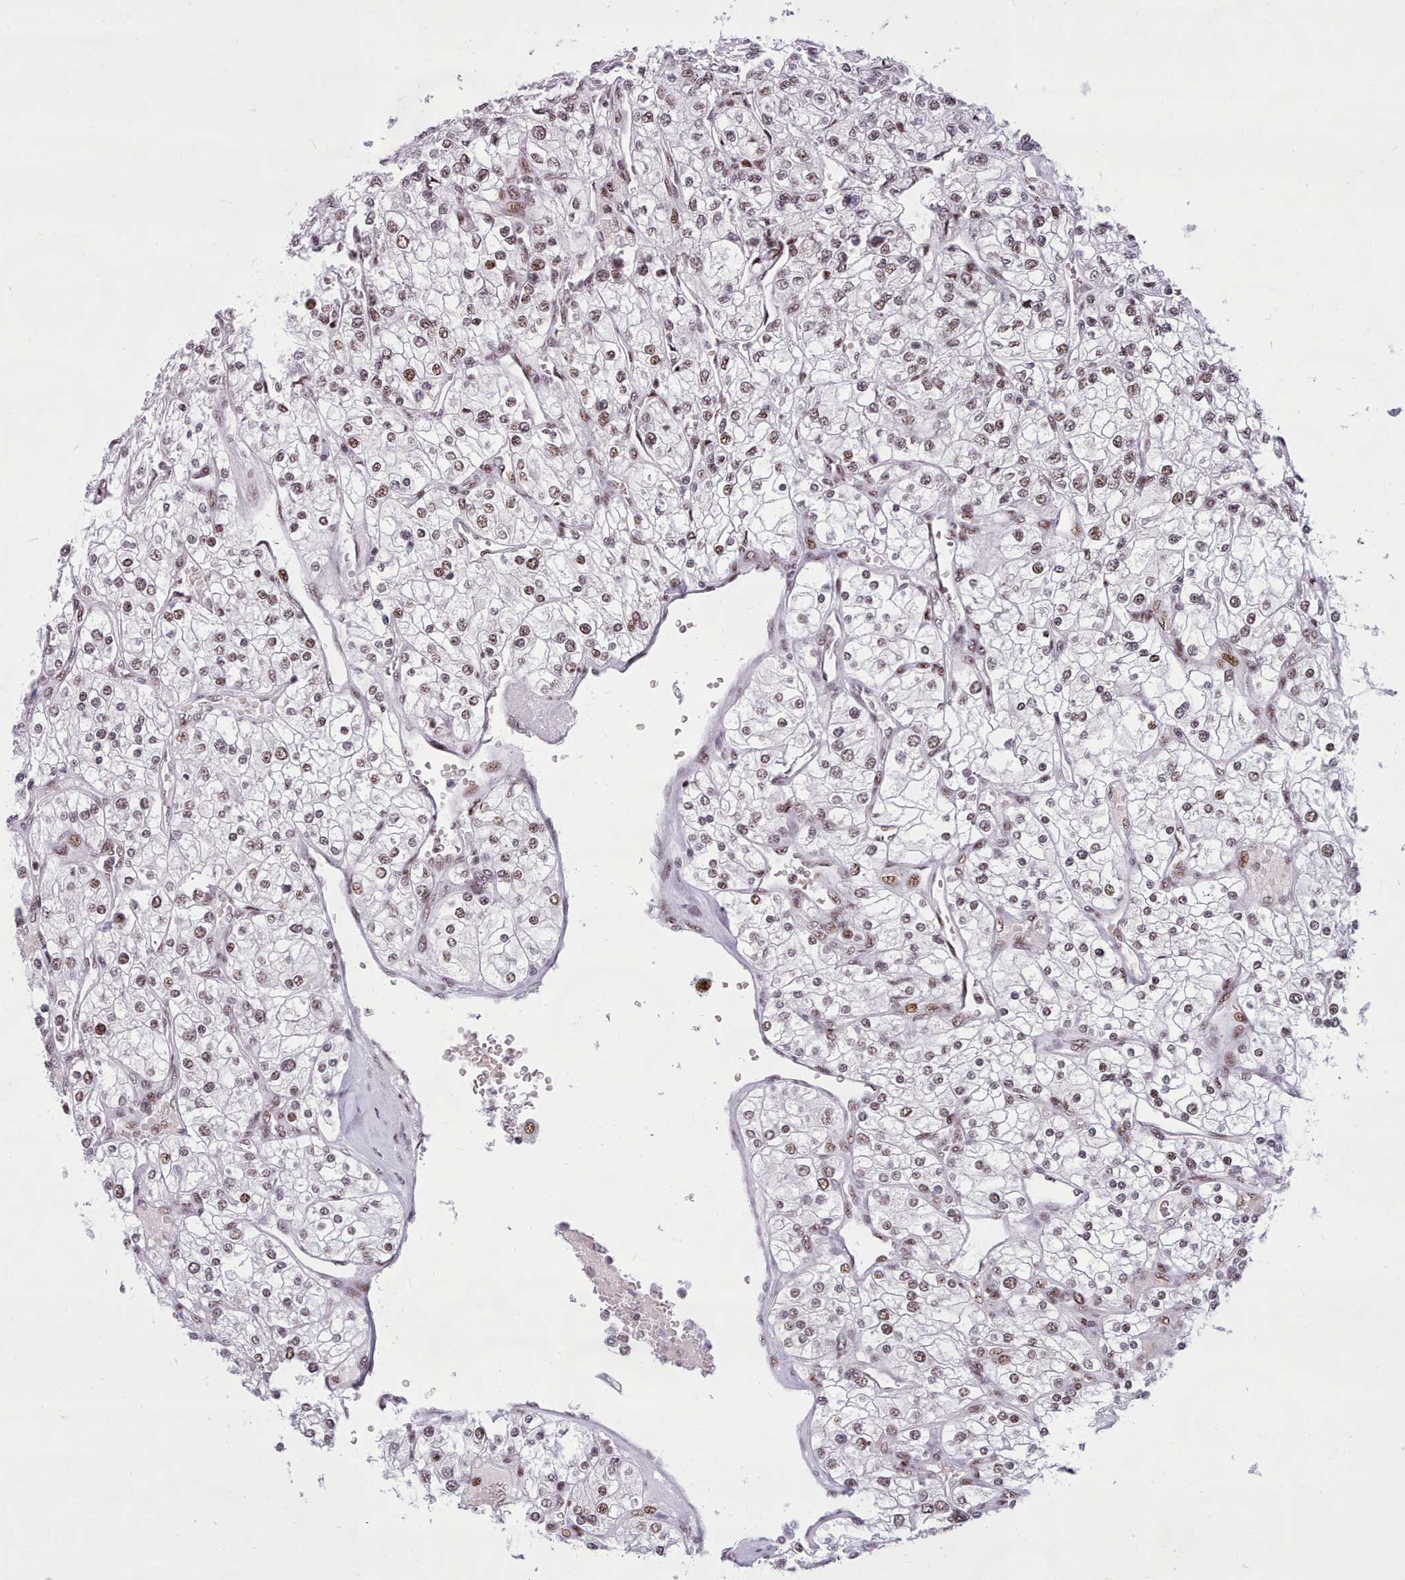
{"staining": {"intensity": "weak", "quantity": "25%-75%", "location": "nuclear"}, "tissue": "renal cancer", "cell_type": "Tumor cells", "image_type": "cancer", "snomed": [{"axis": "morphology", "description": "Adenocarcinoma, NOS"}, {"axis": "topography", "description": "Kidney"}], "caption": "Tumor cells reveal low levels of weak nuclear expression in about 25%-75% of cells in renal adenocarcinoma.", "gene": "TMEM35B", "patient": {"sex": "male", "age": 80}}